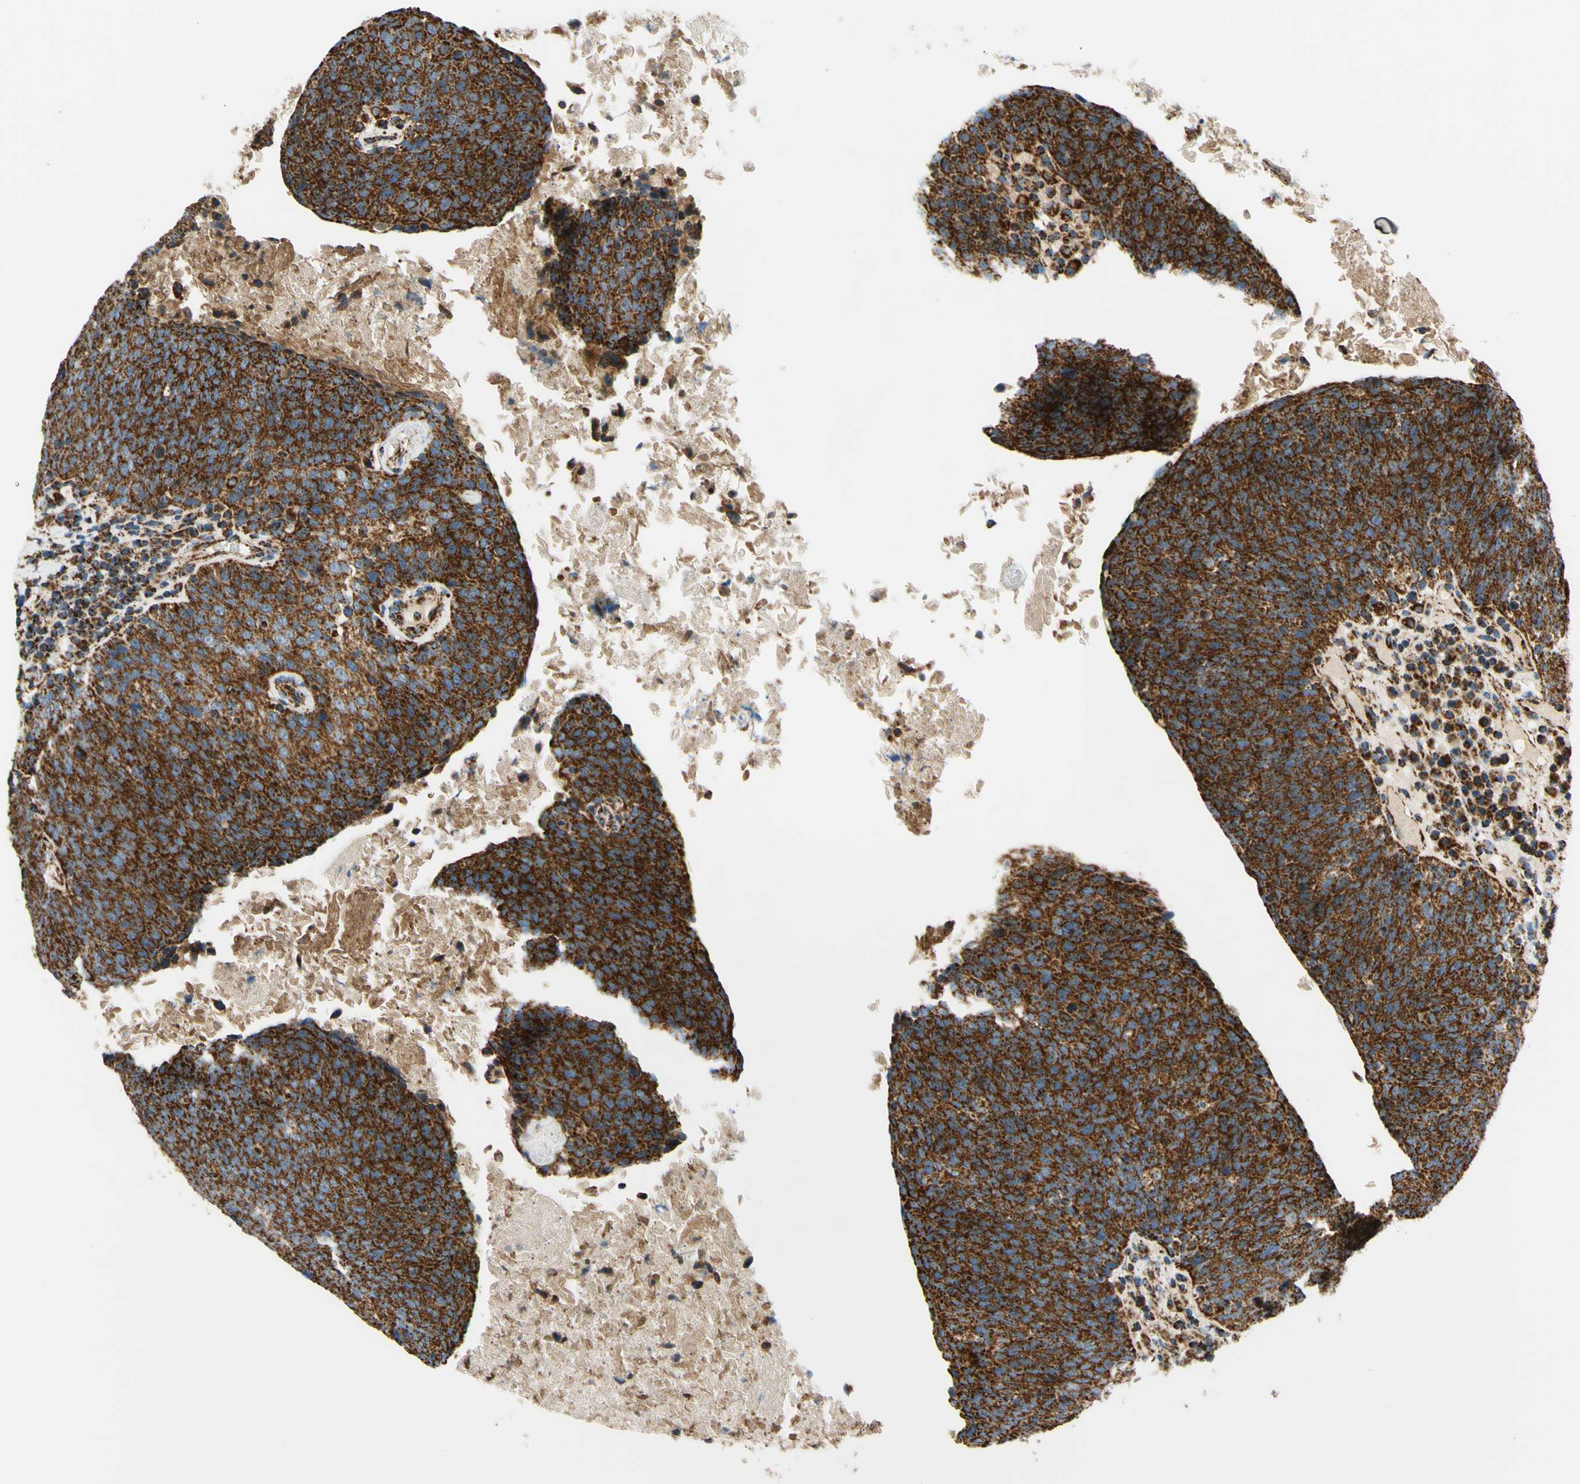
{"staining": {"intensity": "strong", "quantity": ">75%", "location": "cytoplasmic/membranous"}, "tissue": "head and neck cancer", "cell_type": "Tumor cells", "image_type": "cancer", "snomed": [{"axis": "morphology", "description": "Squamous cell carcinoma, NOS"}, {"axis": "morphology", "description": "Squamous cell carcinoma, metastatic, NOS"}, {"axis": "topography", "description": "Lymph node"}, {"axis": "topography", "description": "Head-Neck"}], "caption": "Head and neck cancer stained with immunohistochemistry (IHC) exhibits strong cytoplasmic/membranous expression in about >75% of tumor cells. (Stains: DAB in brown, nuclei in blue, Microscopy: brightfield microscopy at high magnification).", "gene": "MAVS", "patient": {"sex": "male", "age": 62}}